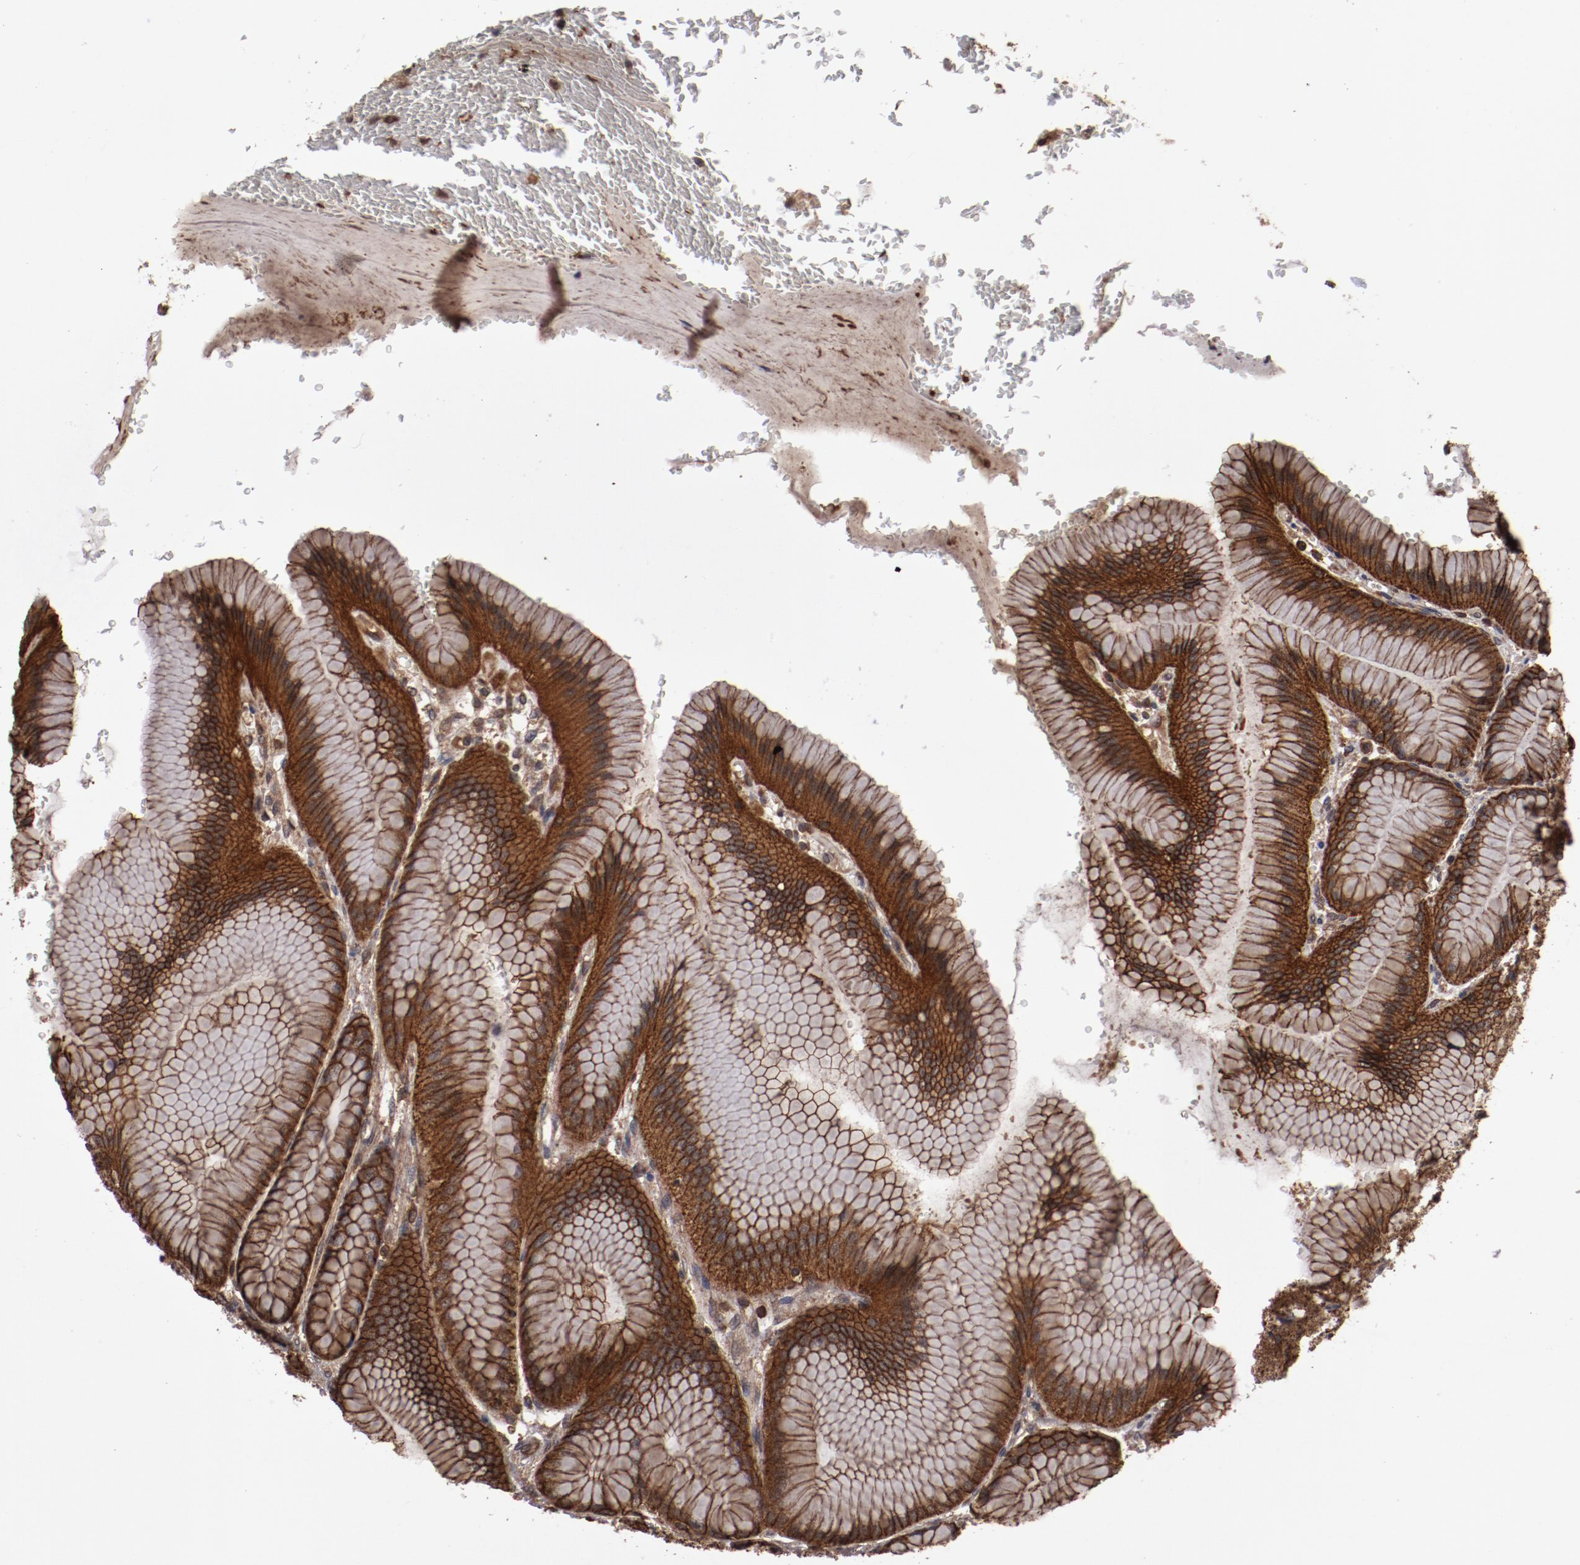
{"staining": {"intensity": "strong", "quantity": ">75%", "location": "cytoplasmic/membranous"}, "tissue": "stomach", "cell_type": "Glandular cells", "image_type": "normal", "snomed": [{"axis": "morphology", "description": "Normal tissue, NOS"}, {"axis": "morphology", "description": "Adenocarcinoma, NOS"}, {"axis": "topography", "description": "Stomach"}, {"axis": "topography", "description": "Stomach, lower"}], "caption": "This micrograph reveals normal stomach stained with immunohistochemistry (IHC) to label a protein in brown. The cytoplasmic/membranous of glandular cells show strong positivity for the protein. Nuclei are counter-stained blue.", "gene": "RPS6KA6", "patient": {"sex": "female", "age": 65}}